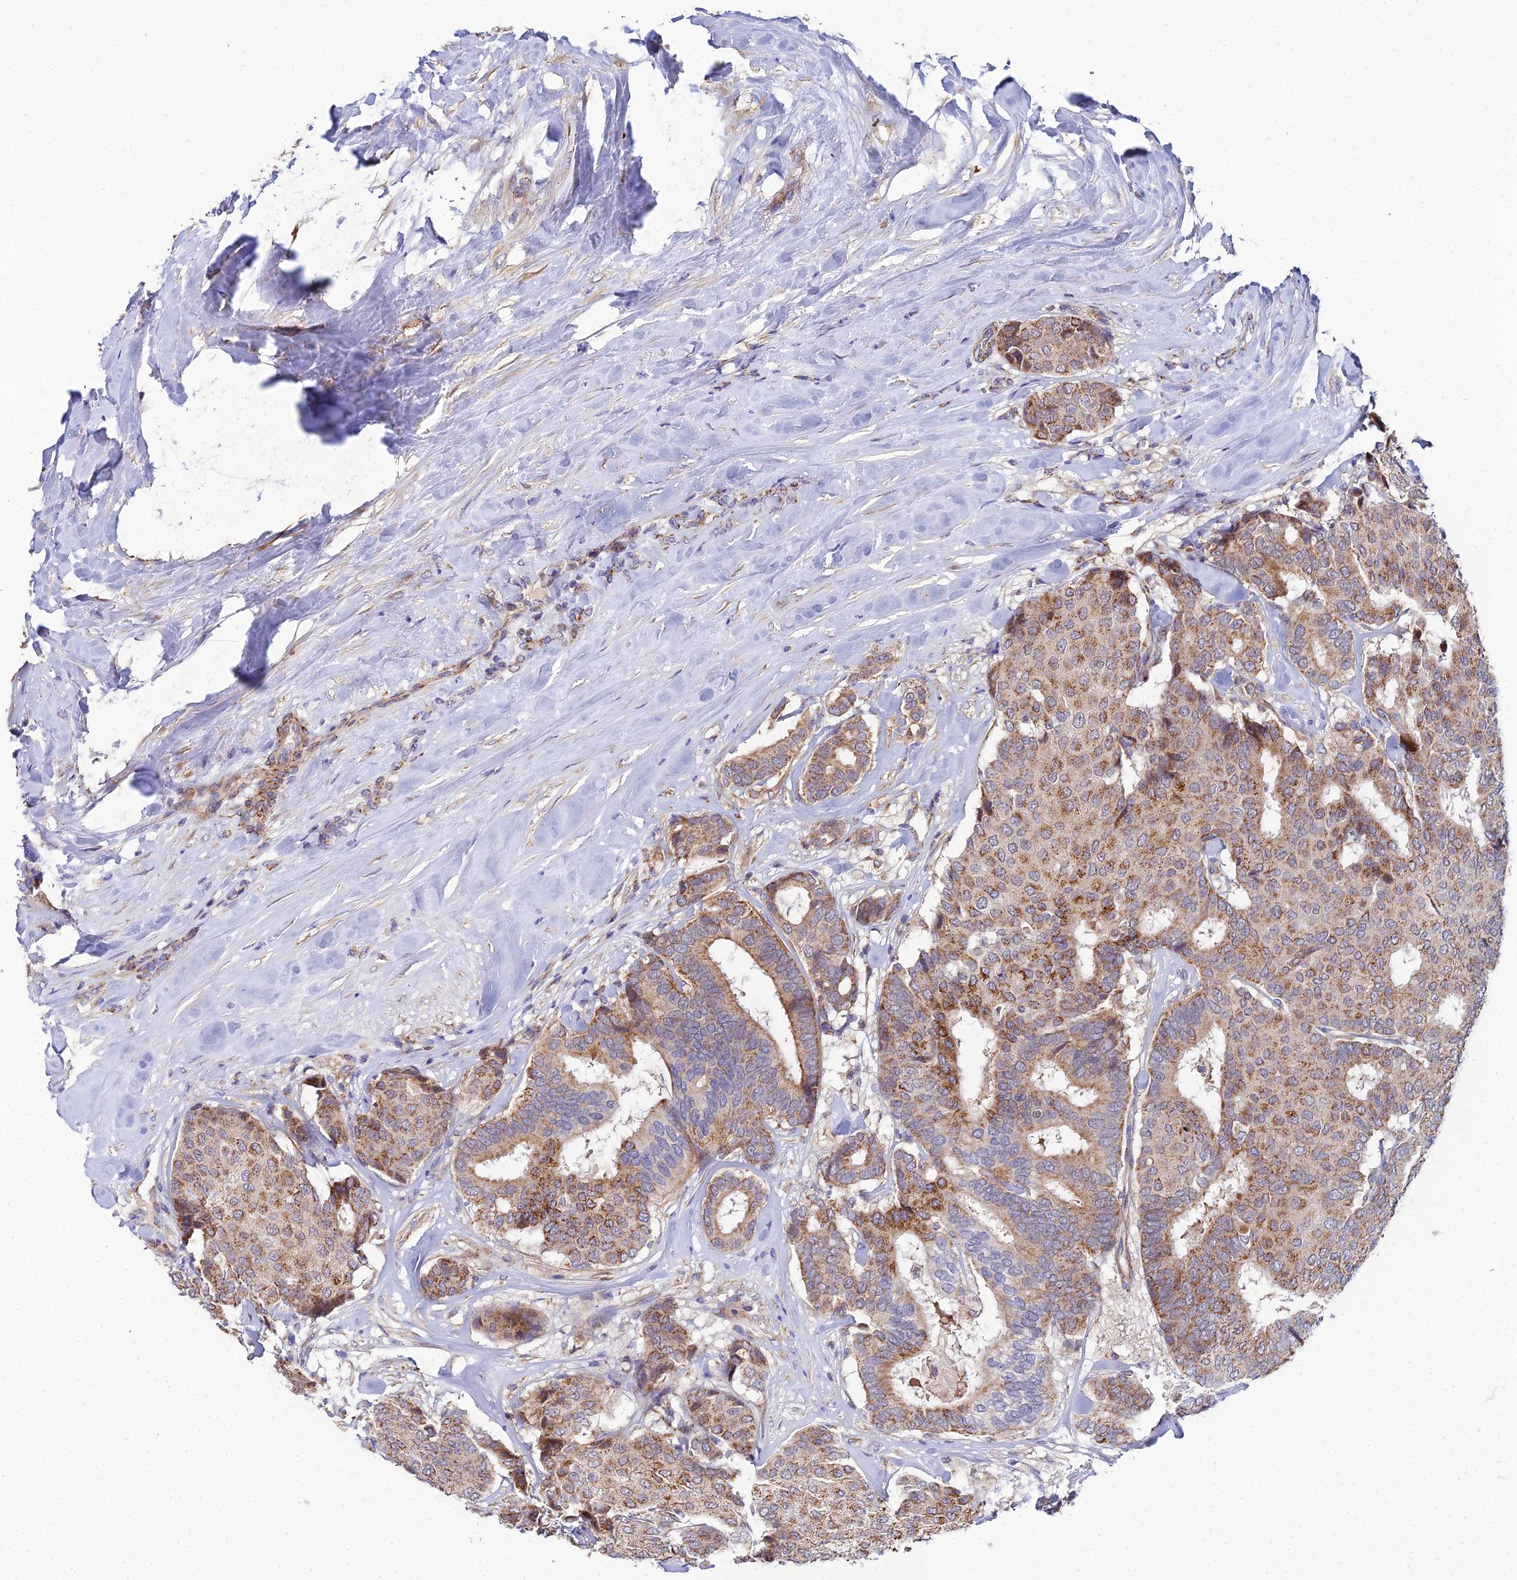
{"staining": {"intensity": "moderate", "quantity": ">75%", "location": "cytoplasmic/membranous"}, "tissue": "breast cancer", "cell_type": "Tumor cells", "image_type": "cancer", "snomed": [{"axis": "morphology", "description": "Duct carcinoma"}, {"axis": "topography", "description": "Breast"}], "caption": "Immunohistochemistry image of human breast cancer stained for a protein (brown), which reveals medium levels of moderate cytoplasmic/membranous expression in approximately >75% of tumor cells.", "gene": "ACOT2", "patient": {"sex": "female", "age": 75}}